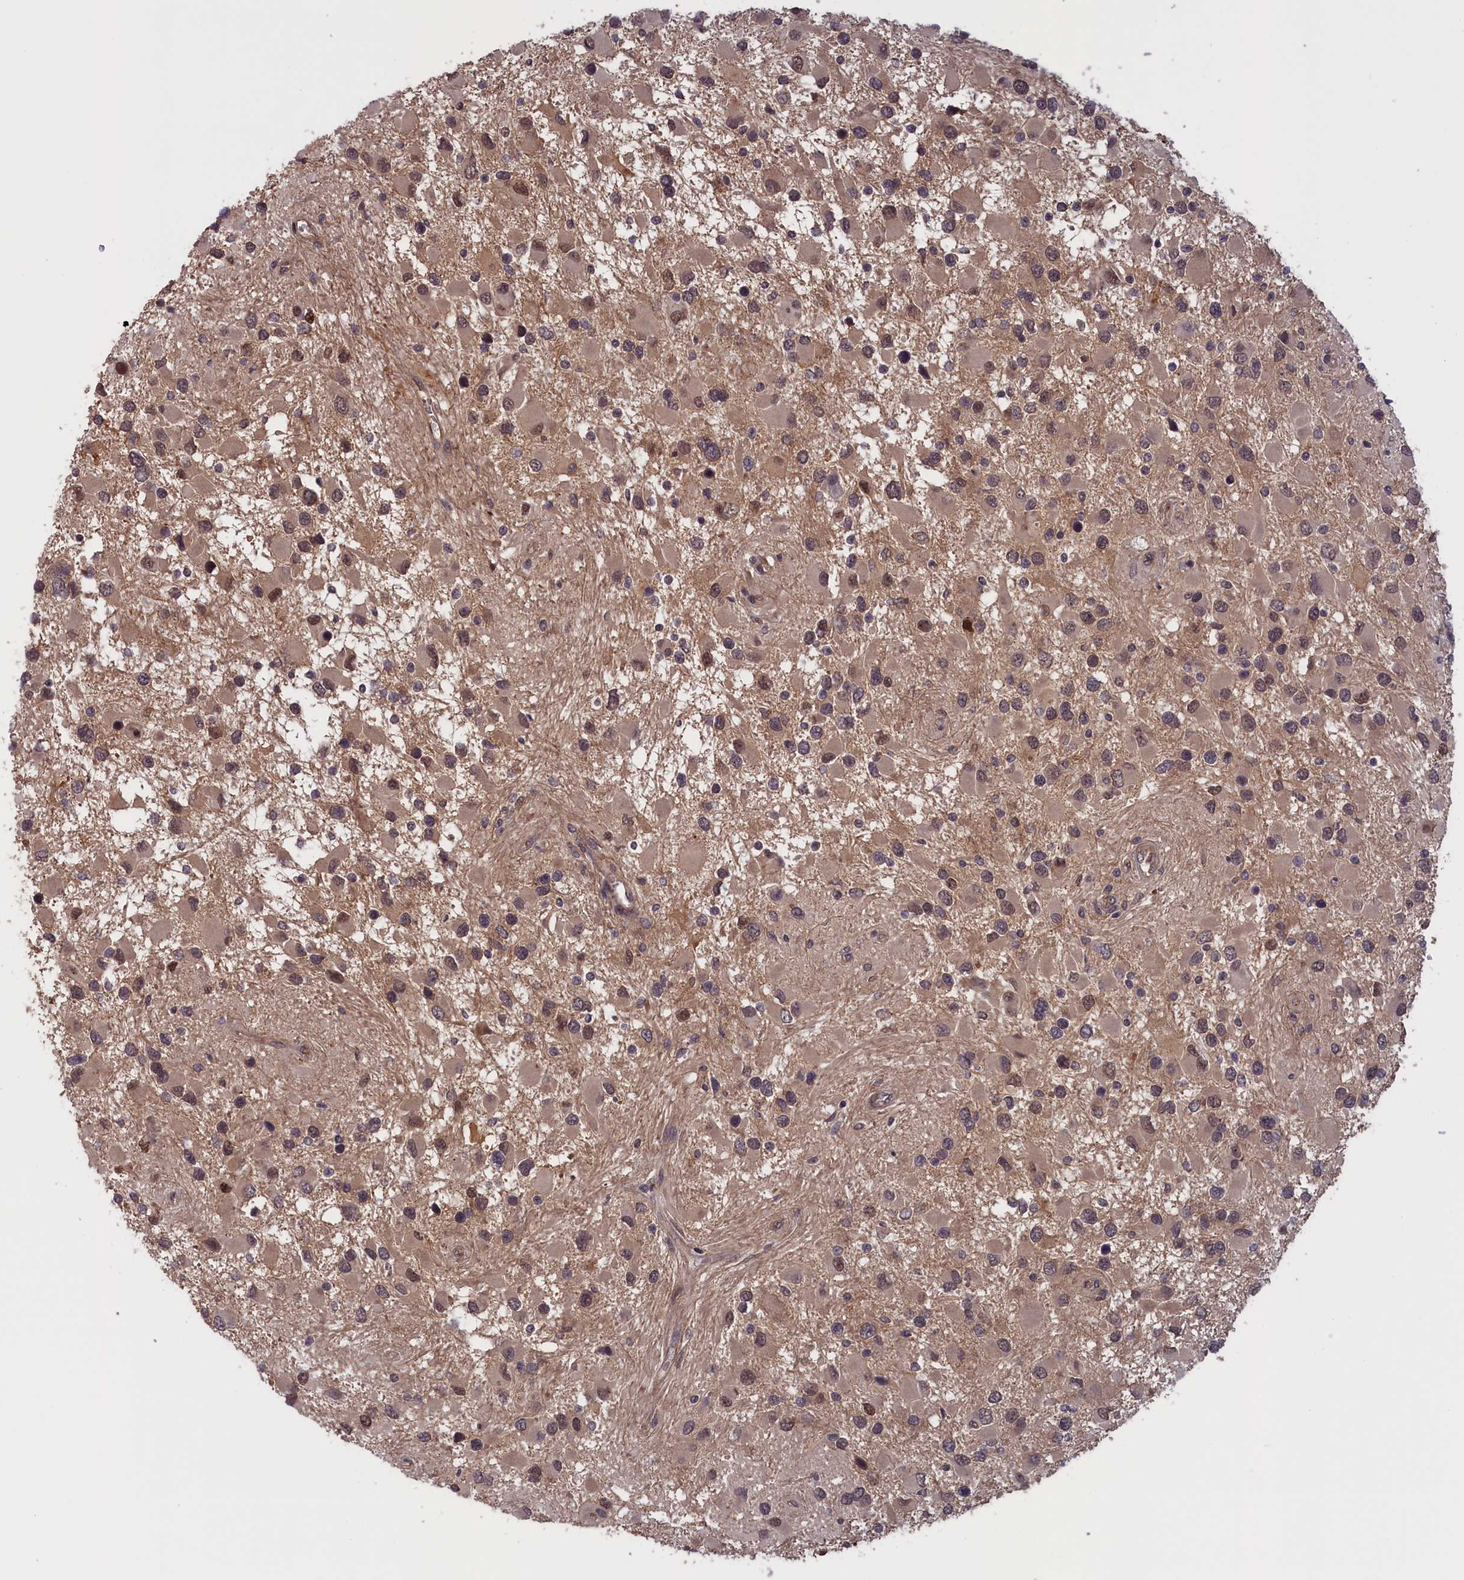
{"staining": {"intensity": "weak", "quantity": "25%-75%", "location": "cytoplasmic/membranous,nuclear"}, "tissue": "glioma", "cell_type": "Tumor cells", "image_type": "cancer", "snomed": [{"axis": "morphology", "description": "Glioma, malignant, High grade"}, {"axis": "topography", "description": "Brain"}], "caption": "There is low levels of weak cytoplasmic/membranous and nuclear expression in tumor cells of glioma, as demonstrated by immunohistochemical staining (brown color).", "gene": "PLP2", "patient": {"sex": "male", "age": 53}}